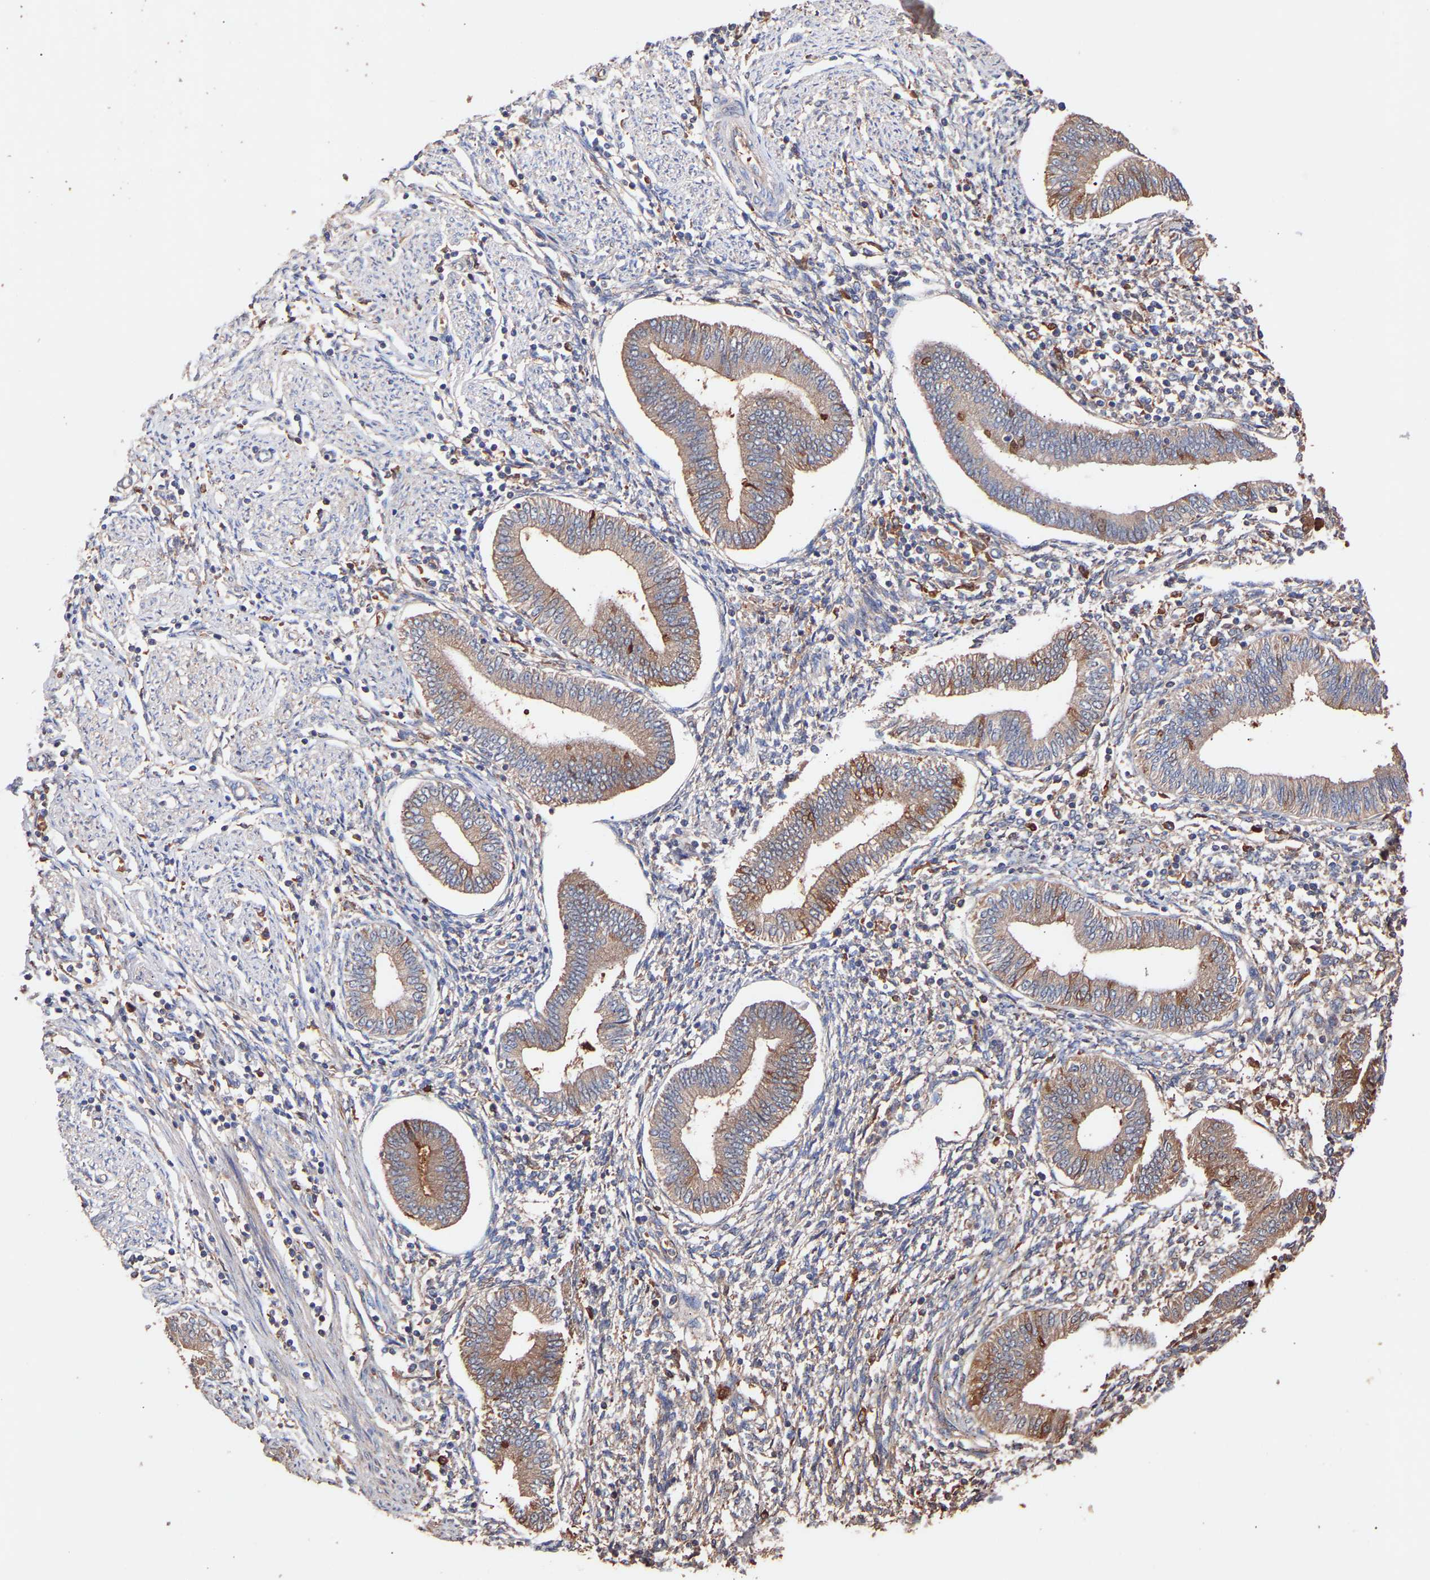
{"staining": {"intensity": "weak", "quantity": ">75%", "location": "cytoplasmic/membranous"}, "tissue": "endometrium", "cell_type": "Cells in endometrial stroma", "image_type": "normal", "snomed": [{"axis": "morphology", "description": "Normal tissue, NOS"}, {"axis": "topography", "description": "Endometrium"}], "caption": "Immunohistochemistry of unremarkable human endometrium reveals low levels of weak cytoplasmic/membranous staining in about >75% of cells in endometrial stroma. (brown staining indicates protein expression, while blue staining denotes nuclei).", "gene": "TMEM268", "patient": {"sex": "female", "age": 50}}